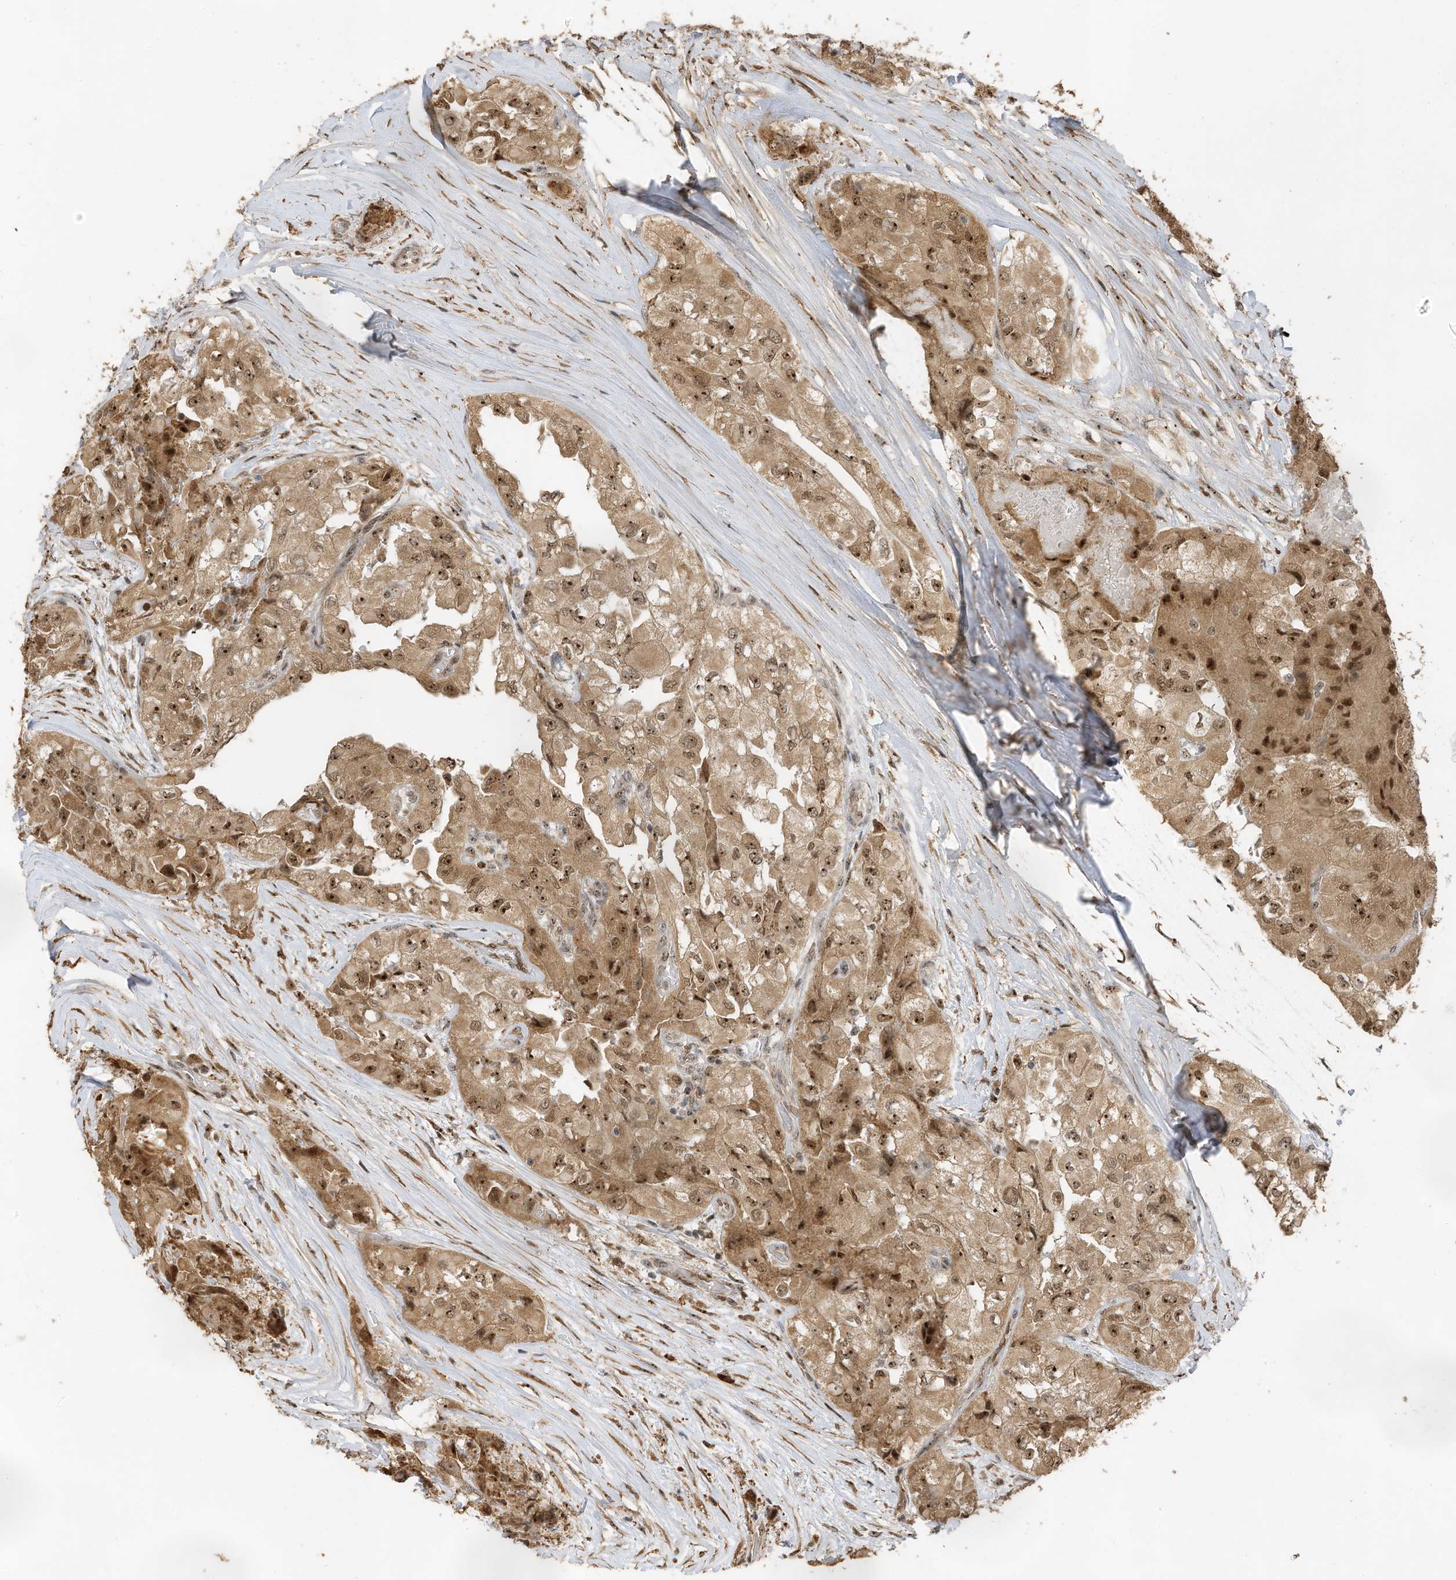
{"staining": {"intensity": "moderate", "quantity": ">75%", "location": "cytoplasmic/membranous,nuclear"}, "tissue": "thyroid cancer", "cell_type": "Tumor cells", "image_type": "cancer", "snomed": [{"axis": "morphology", "description": "Papillary adenocarcinoma, NOS"}, {"axis": "topography", "description": "Thyroid gland"}], "caption": "Protein staining of thyroid cancer tissue displays moderate cytoplasmic/membranous and nuclear positivity in about >75% of tumor cells. (Stains: DAB in brown, nuclei in blue, Microscopy: brightfield microscopy at high magnification).", "gene": "ERLEC1", "patient": {"sex": "female", "age": 59}}